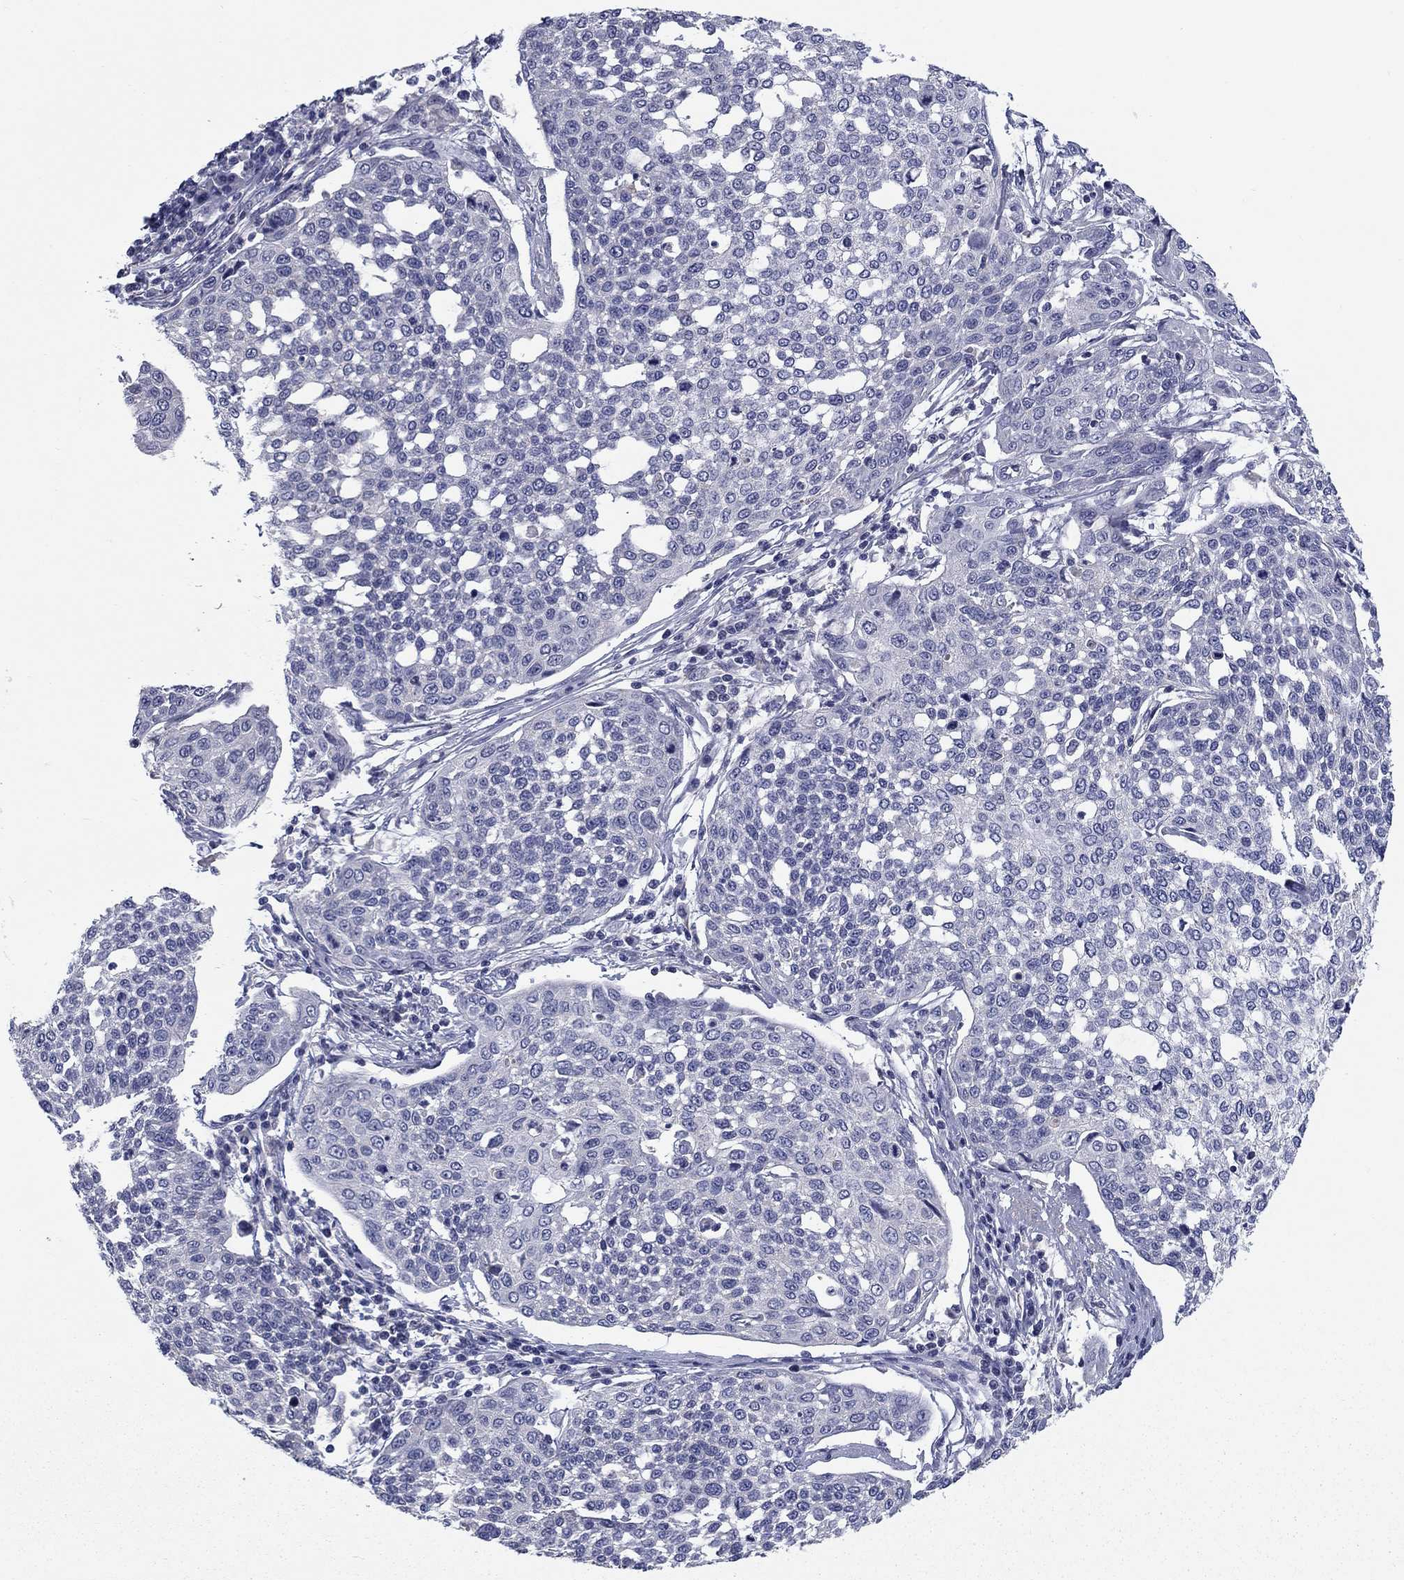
{"staining": {"intensity": "negative", "quantity": "none", "location": "none"}, "tissue": "cervical cancer", "cell_type": "Tumor cells", "image_type": "cancer", "snomed": [{"axis": "morphology", "description": "Squamous cell carcinoma, NOS"}, {"axis": "topography", "description": "Cervix"}], "caption": "This is a histopathology image of immunohistochemistry staining of cervical cancer (squamous cell carcinoma), which shows no positivity in tumor cells.", "gene": "FRK", "patient": {"sex": "female", "age": 34}}